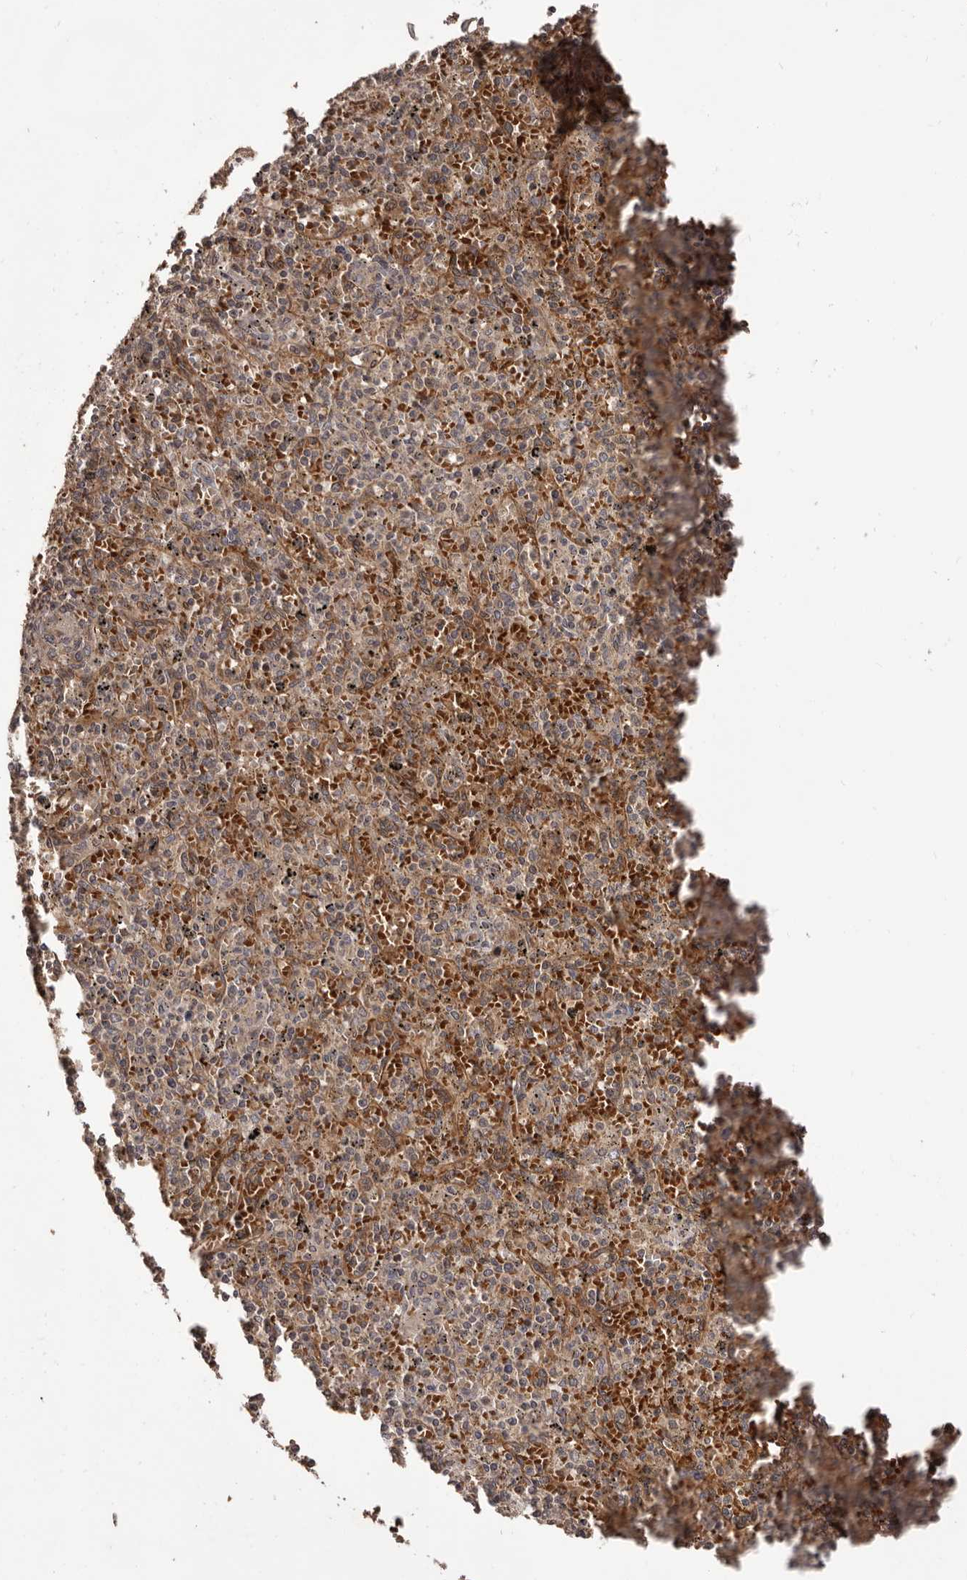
{"staining": {"intensity": "moderate", "quantity": "25%-75%", "location": "cytoplasmic/membranous"}, "tissue": "spleen", "cell_type": "Cells in red pulp", "image_type": "normal", "snomed": [{"axis": "morphology", "description": "Normal tissue, NOS"}, {"axis": "topography", "description": "Spleen"}], "caption": "IHC (DAB (3,3'-diaminobenzidine)) staining of benign spleen reveals moderate cytoplasmic/membranous protein expression in approximately 25%-75% of cells in red pulp. (DAB IHC with brightfield microscopy, high magnification).", "gene": "QRSL1", "patient": {"sex": "male", "age": 72}}